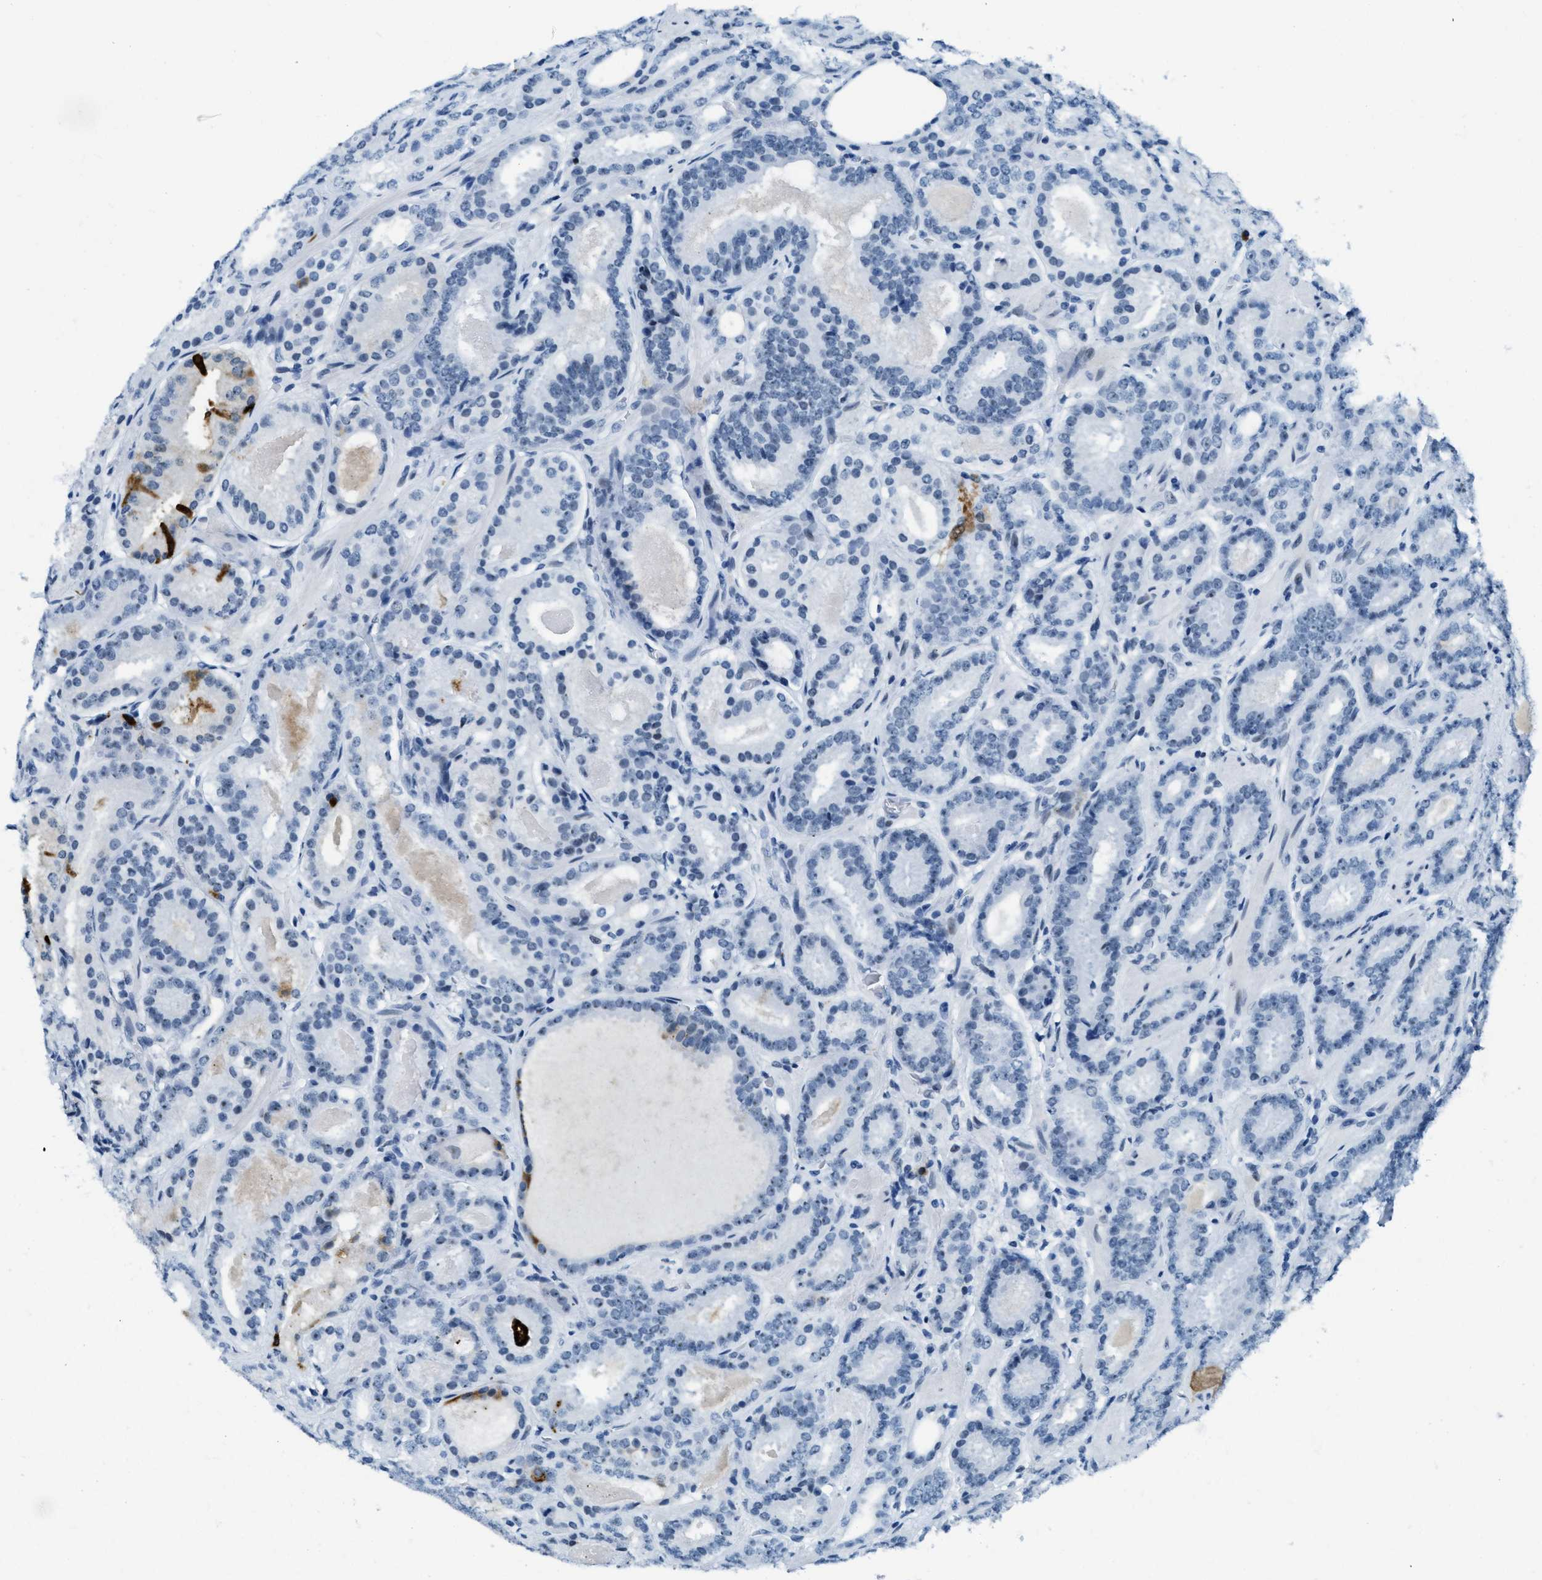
{"staining": {"intensity": "moderate", "quantity": "<25%", "location": "cytoplasmic/membranous"}, "tissue": "prostate cancer", "cell_type": "Tumor cells", "image_type": "cancer", "snomed": [{"axis": "morphology", "description": "Adenocarcinoma, Low grade"}, {"axis": "topography", "description": "Prostate"}], "caption": "Protein analysis of prostate adenocarcinoma (low-grade) tissue exhibits moderate cytoplasmic/membranous staining in approximately <25% of tumor cells.", "gene": "PLA2G2A", "patient": {"sex": "male", "age": 69}}